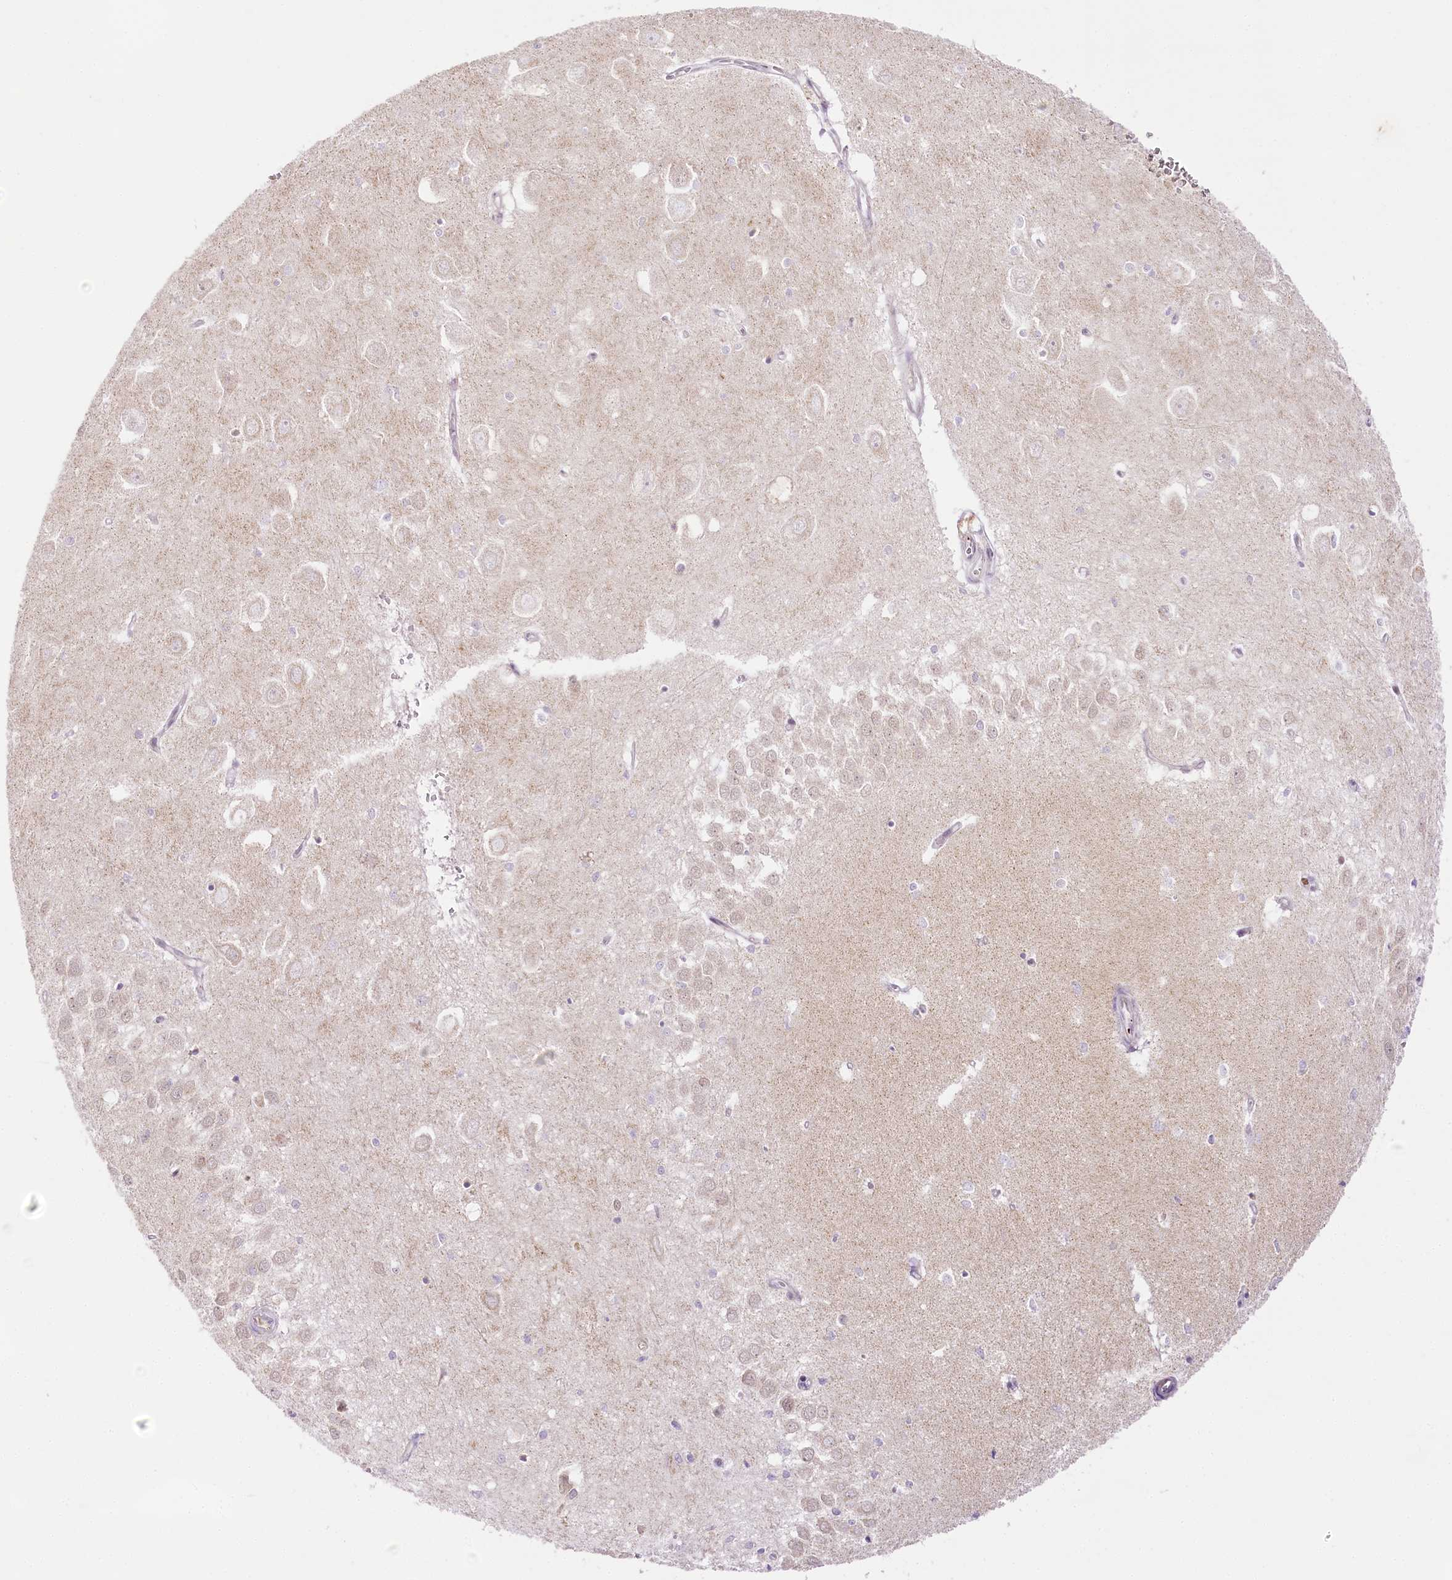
{"staining": {"intensity": "negative", "quantity": "none", "location": "none"}, "tissue": "hippocampus", "cell_type": "Glial cells", "image_type": "normal", "snomed": [{"axis": "morphology", "description": "Normal tissue, NOS"}, {"axis": "topography", "description": "Hippocampus"}], "caption": "Immunohistochemistry (IHC) of unremarkable hippocampus demonstrates no expression in glial cells.", "gene": "CCDC30", "patient": {"sex": "female", "age": 64}}